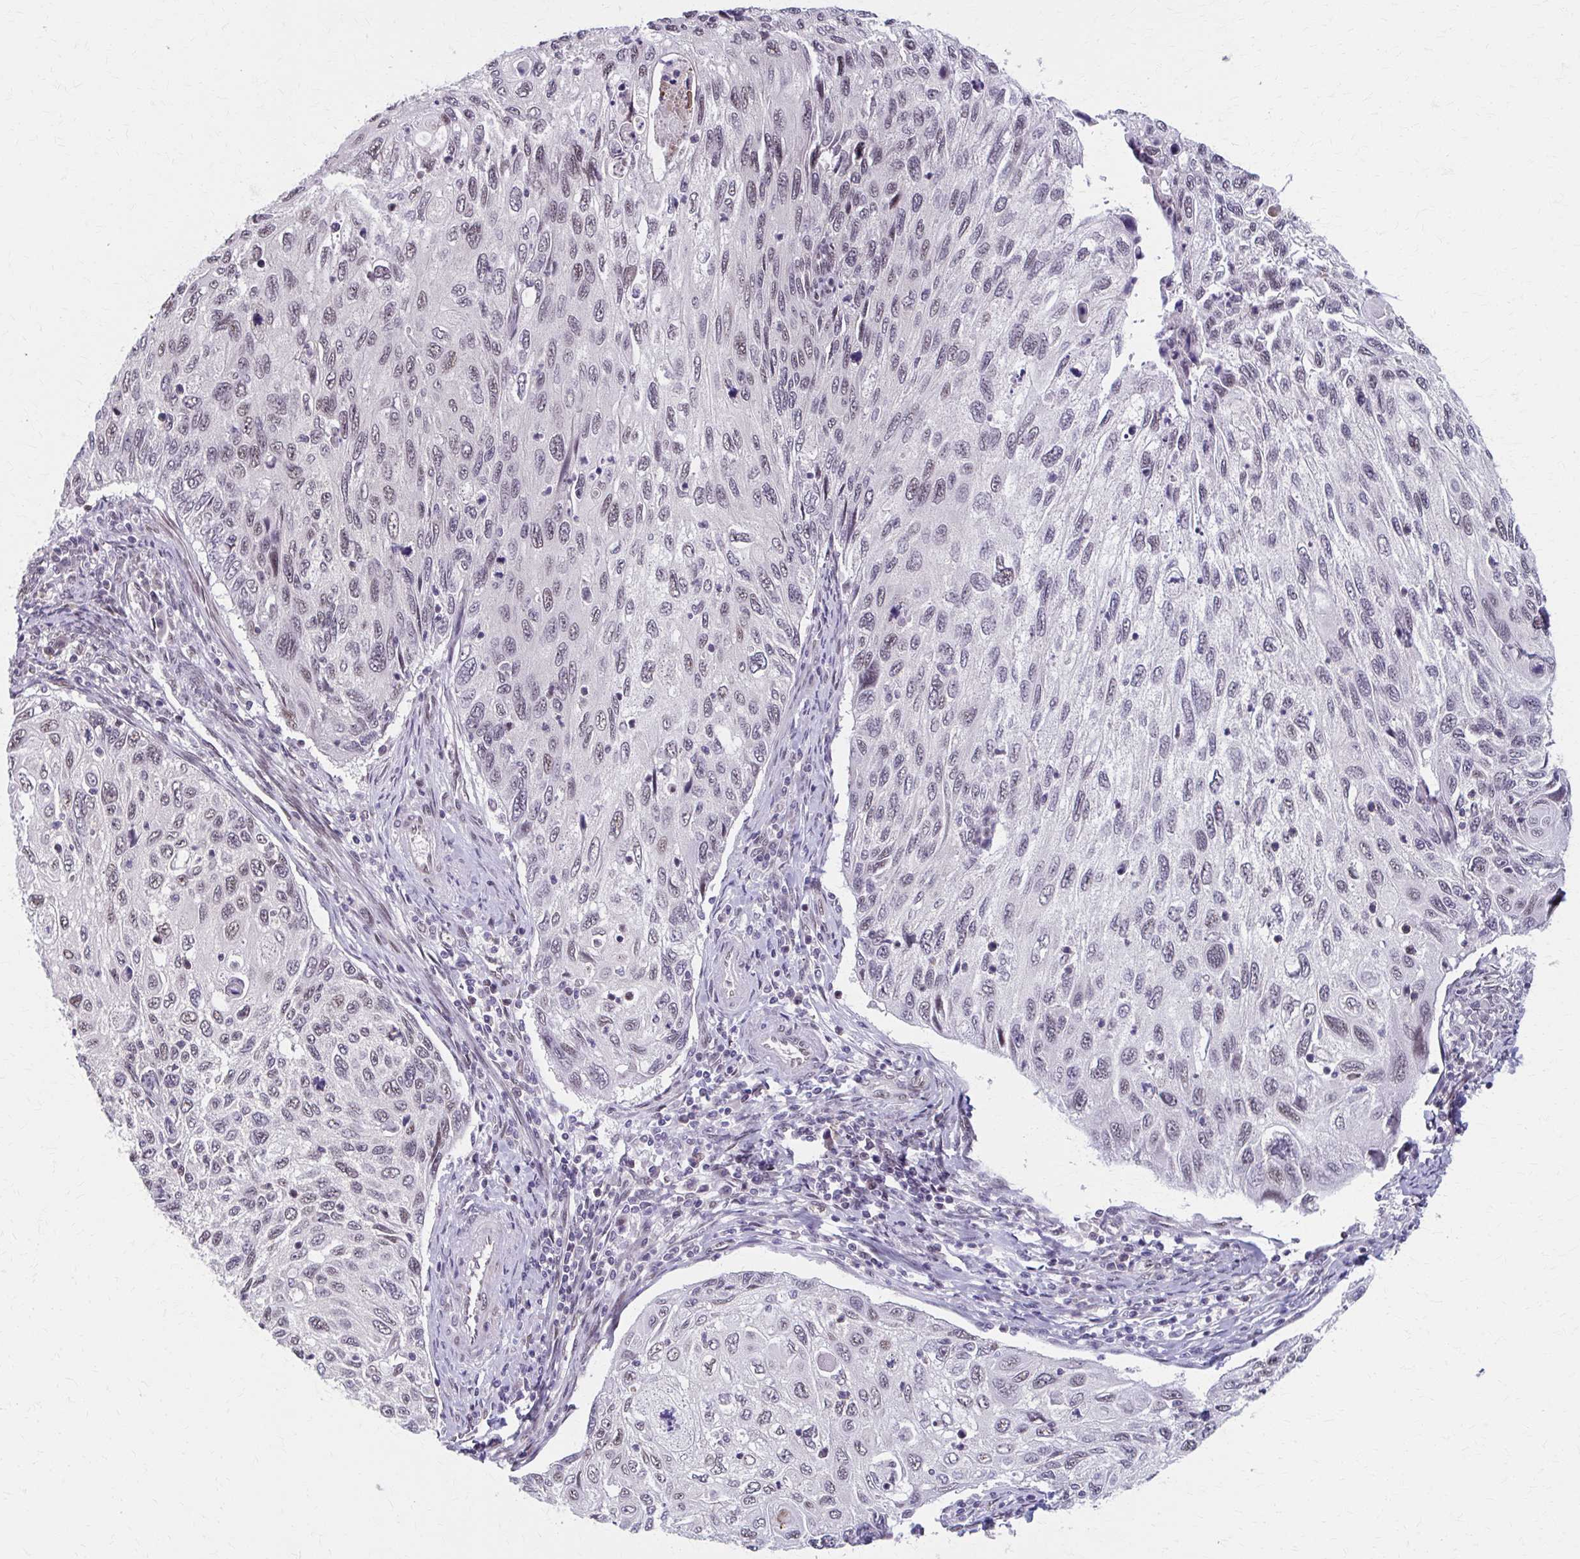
{"staining": {"intensity": "weak", "quantity": "25%-75%", "location": "nuclear"}, "tissue": "cervical cancer", "cell_type": "Tumor cells", "image_type": "cancer", "snomed": [{"axis": "morphology", "description": "Squamous cell carcinoma, NOS"}, {"axis": "topography", "description": "Cervix"}], "caption": "This micrograph shows squamous cell carcinoma (cervical) stained with IHC to label a protein in brown. The nuclear of tumor cells show weak positivity for the protein. Nuclei are counter-stained blue.", "gene": "SETBP1", "patient": {"sex": "female", "age": 70}}